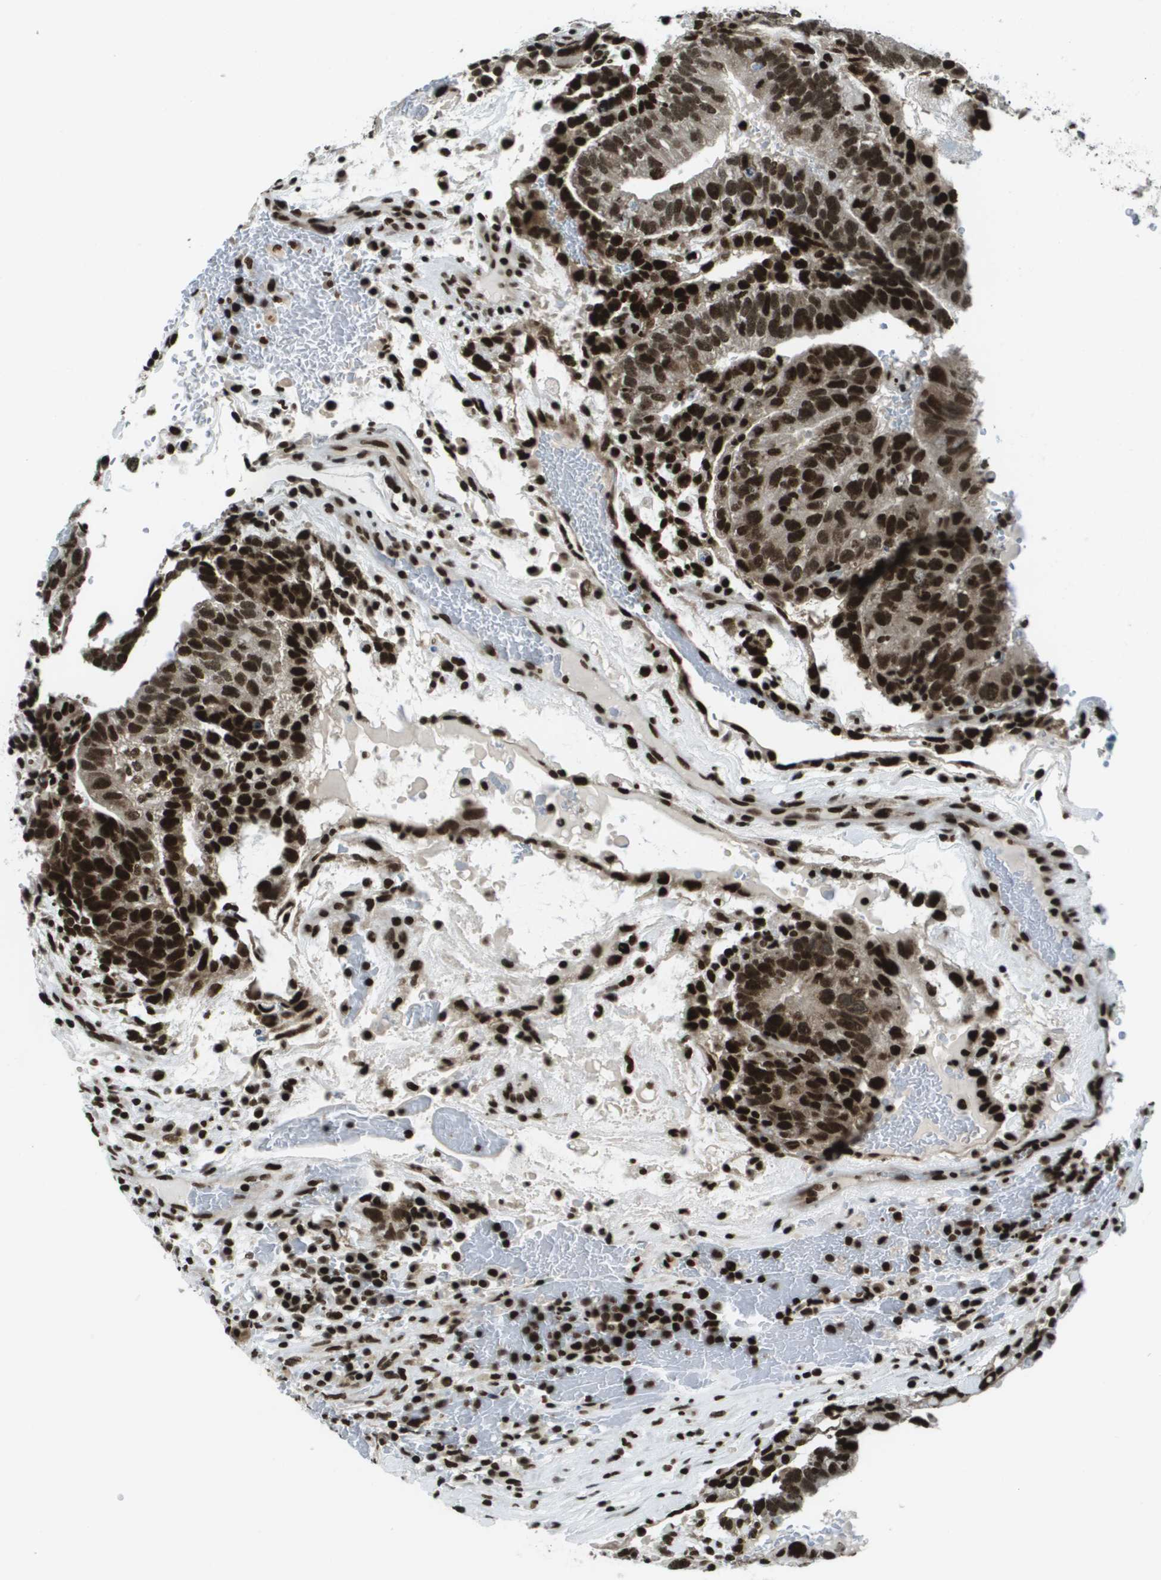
{"staining": {"intensity": "strong", "quantity": ">75%", "location": "cytoplasmic/membranous,nuclear"}, "tissue": "testis cancer", "cell_type": "Tumor cells", "image_type": "cancer", "snomed": [{"axis": "morphology", "description": "Seminoma, NOS"}, {"axis": "morphology", "description": "Carcinoma, Embryonal, NOS"}, {"axis": "topography", "description": "Testis"}], "caption": "Protein staining displays strong cytoplasmic/membranous and nuclear staining in approximately >75% of tumor cells in testis cancer.", "gene": "GLYR1", "patient": {"sex": "male", "age": 52}}